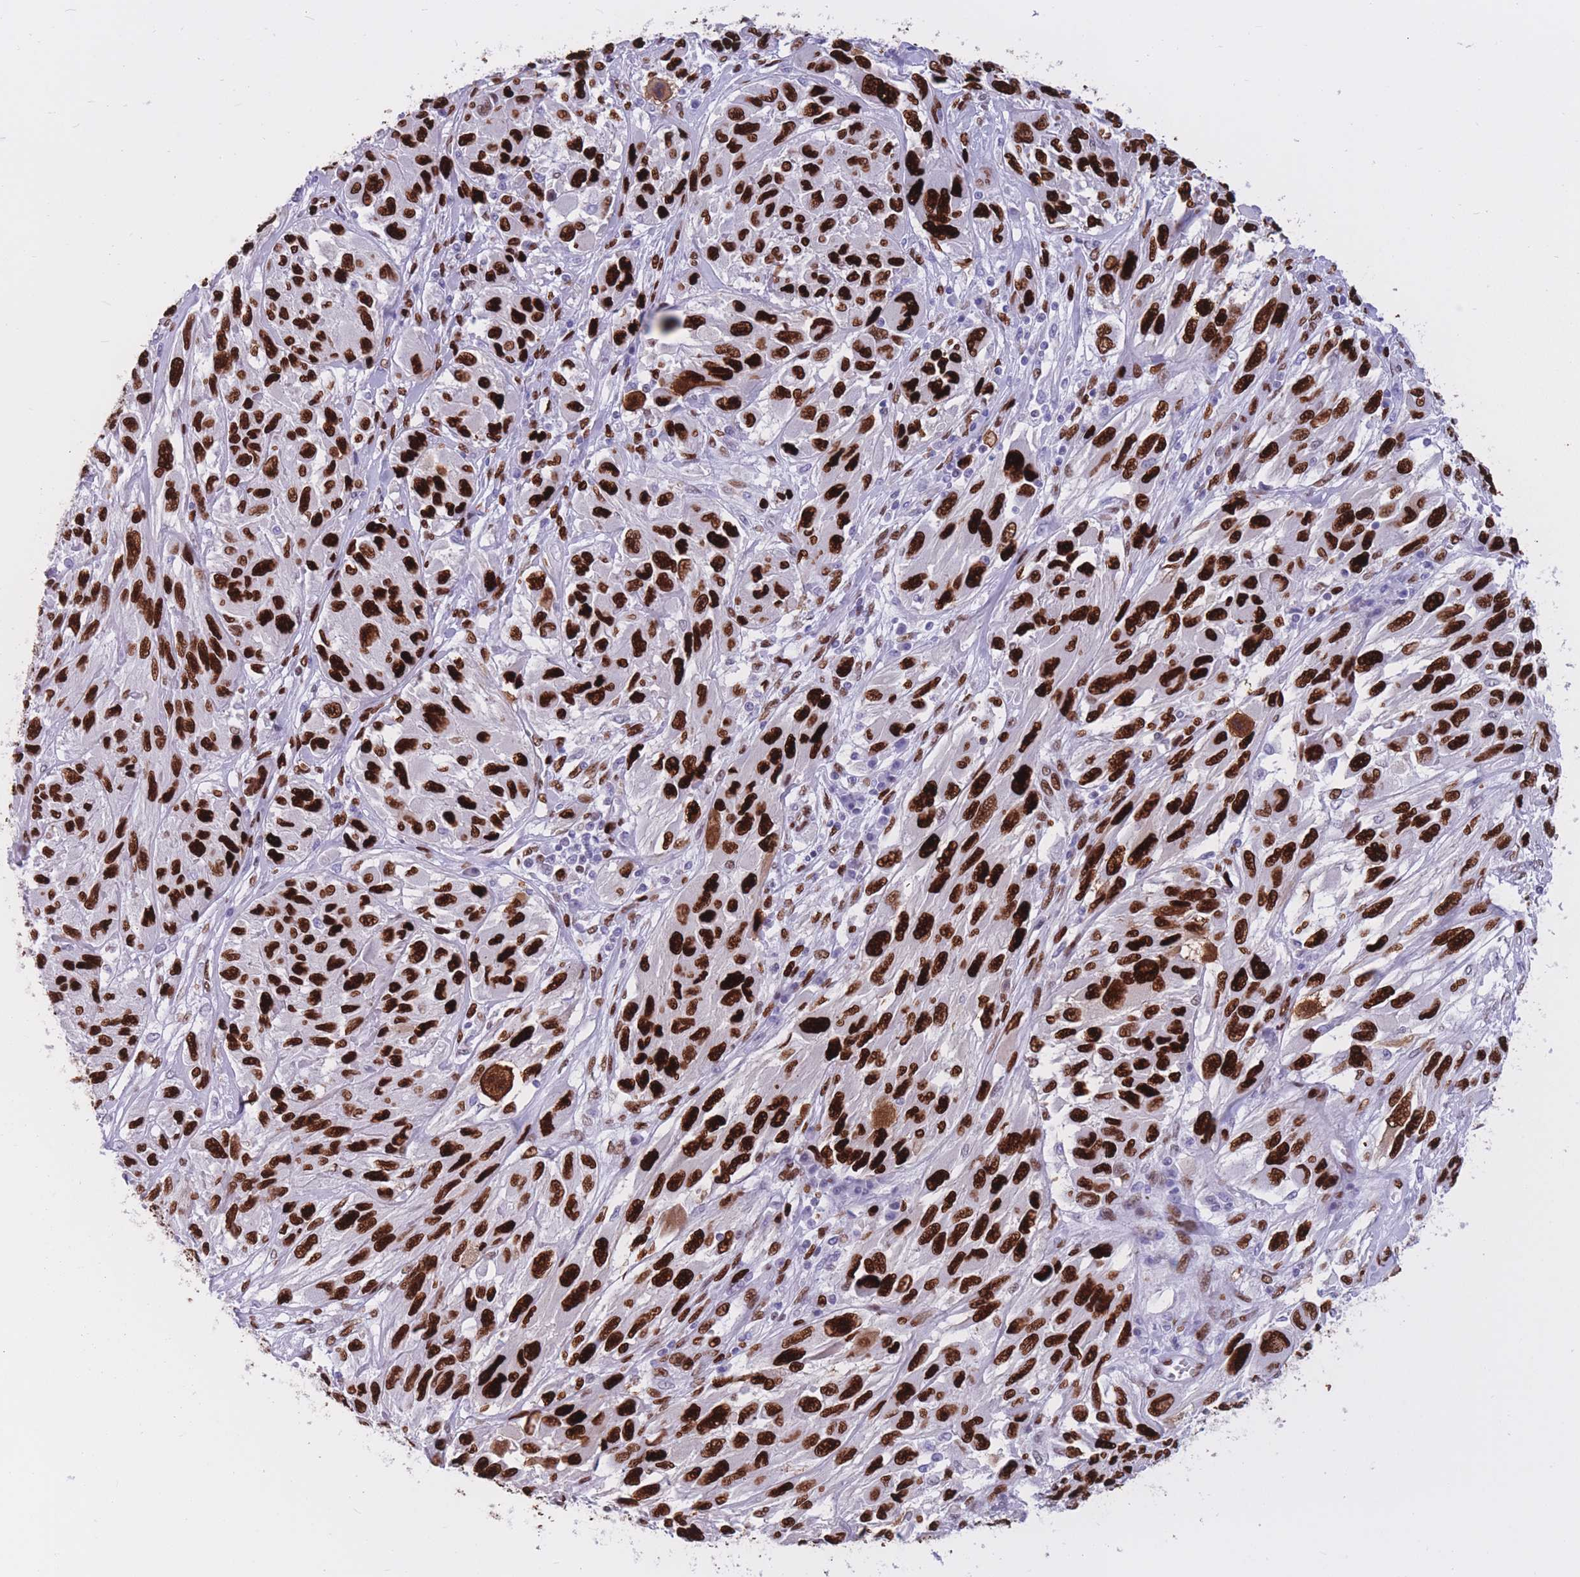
{"staining": {"intensity": "strong", "quantity": ">75%", "location": "nuclear"}, "tissue": "melanoma", "cell_type": "Tumor cells", "image_type": "cancer", "snomed": [{"axis": "morphology", "description": "Malignant melanoma, NOS"}, {"axis": "topography", "description": "Skin"}], "caption": "High-power microscopy captured an immunohistochemistry image of melanoma, revealing strong nuclear positivity in about >75% of tumor cells.", "gene": "NASP", "patient": {"sex": "female", "age": 91}}